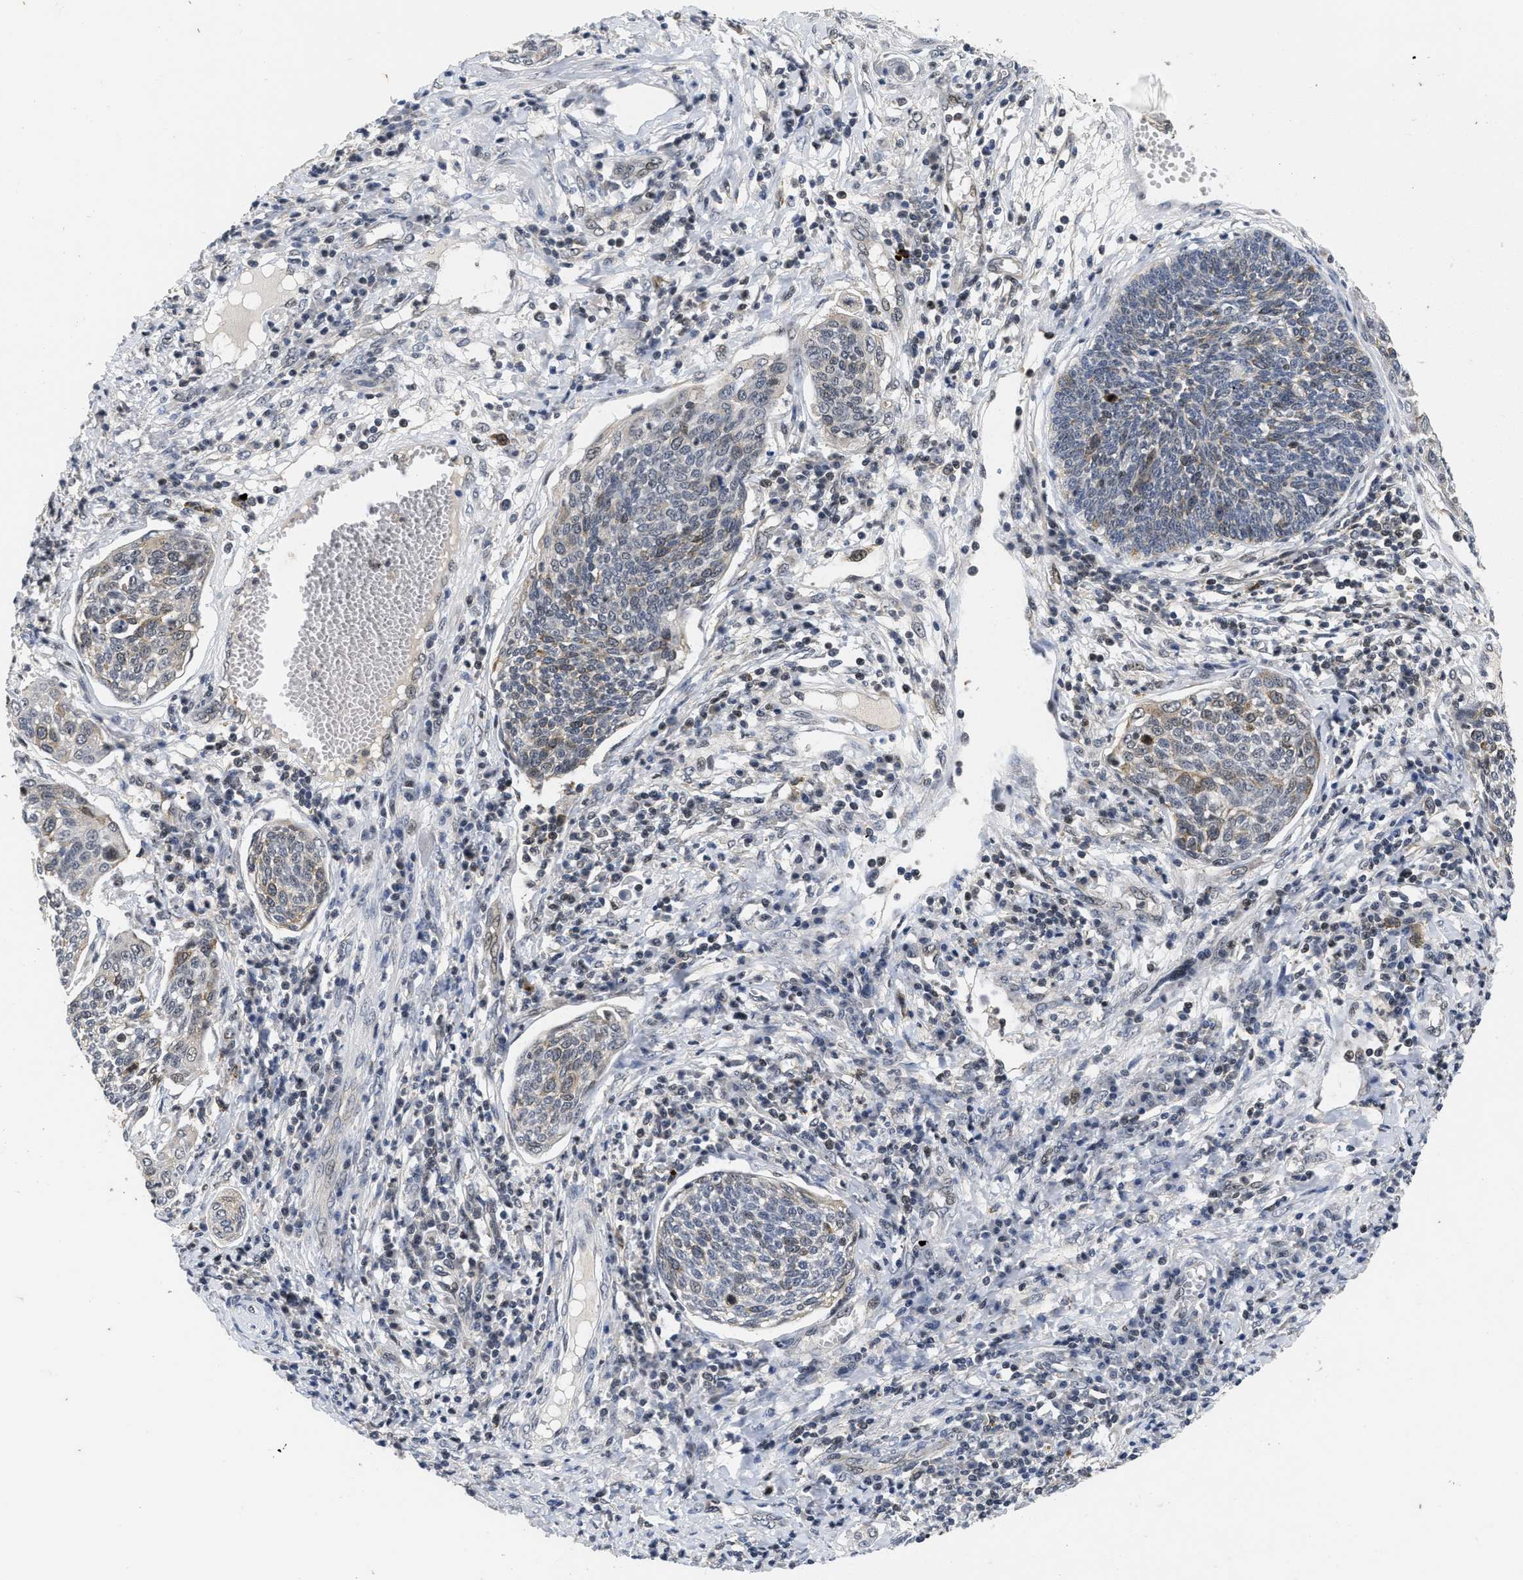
{"staining": {"intensity": "moderate", "quantity": "25%-75%", "location": "cytoplasmic/membranous"}, "tissue": "cervical cancer", "cell_type": "Tumor cells", "image_type": "cancer", "snomed": [{"axis": "morphology", "description": "Squamous cell carcinoma, NOS"}, {"axis": "topography", "description": "Cervix"}], "caption": "IHC (DAB (3,3'-diaminobenzidine)) staining of cervical cancer (squamous cell carcinoma) displays moderate cytoplasmic/membranous protein expression in about 25%-75% of tumor cells. (DAB IHC with brightfield microscopy, high magnification).", "gene": "HIF1A", "patient": {"sex": "female", "age": 34}}